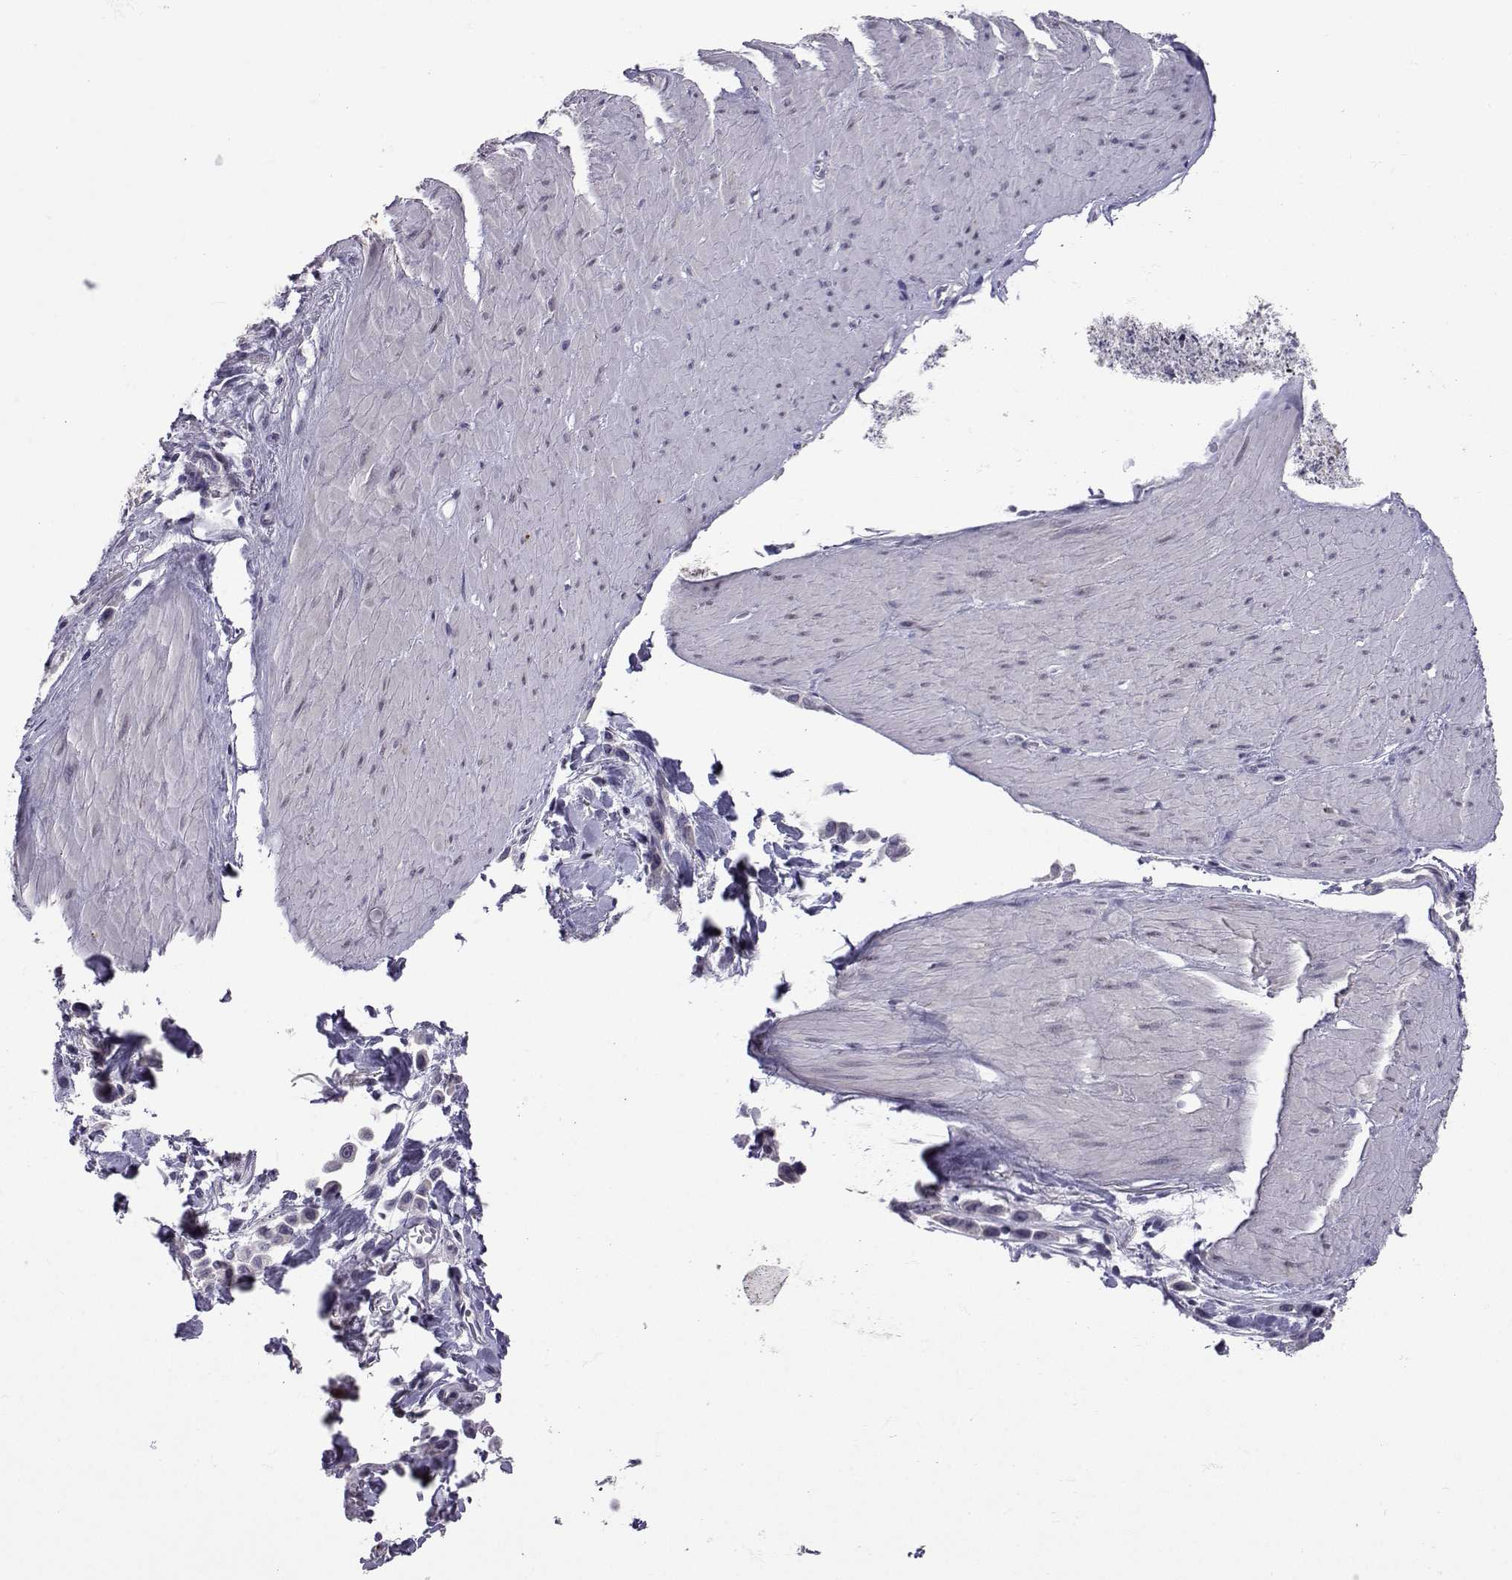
{"staining": {"intensity": "negative", "quantity": "none", "location": "none"}, "tissue": "stomach cancer", "cell_type": "Tumor cells", "image_type": "cancer", "snomed": [{"axis": "morphology", "description": "Adenocarcinoma, NOS"}, {"axis": "topography", "description": "Stomach"}], "caption": "Immunohistochemical staining of stomach cancer (adenocarcinoma) displays no significant positivity in tumor cells.", "gene": "SLC6A3", "patient": {"sex": "male", "age": 47}}